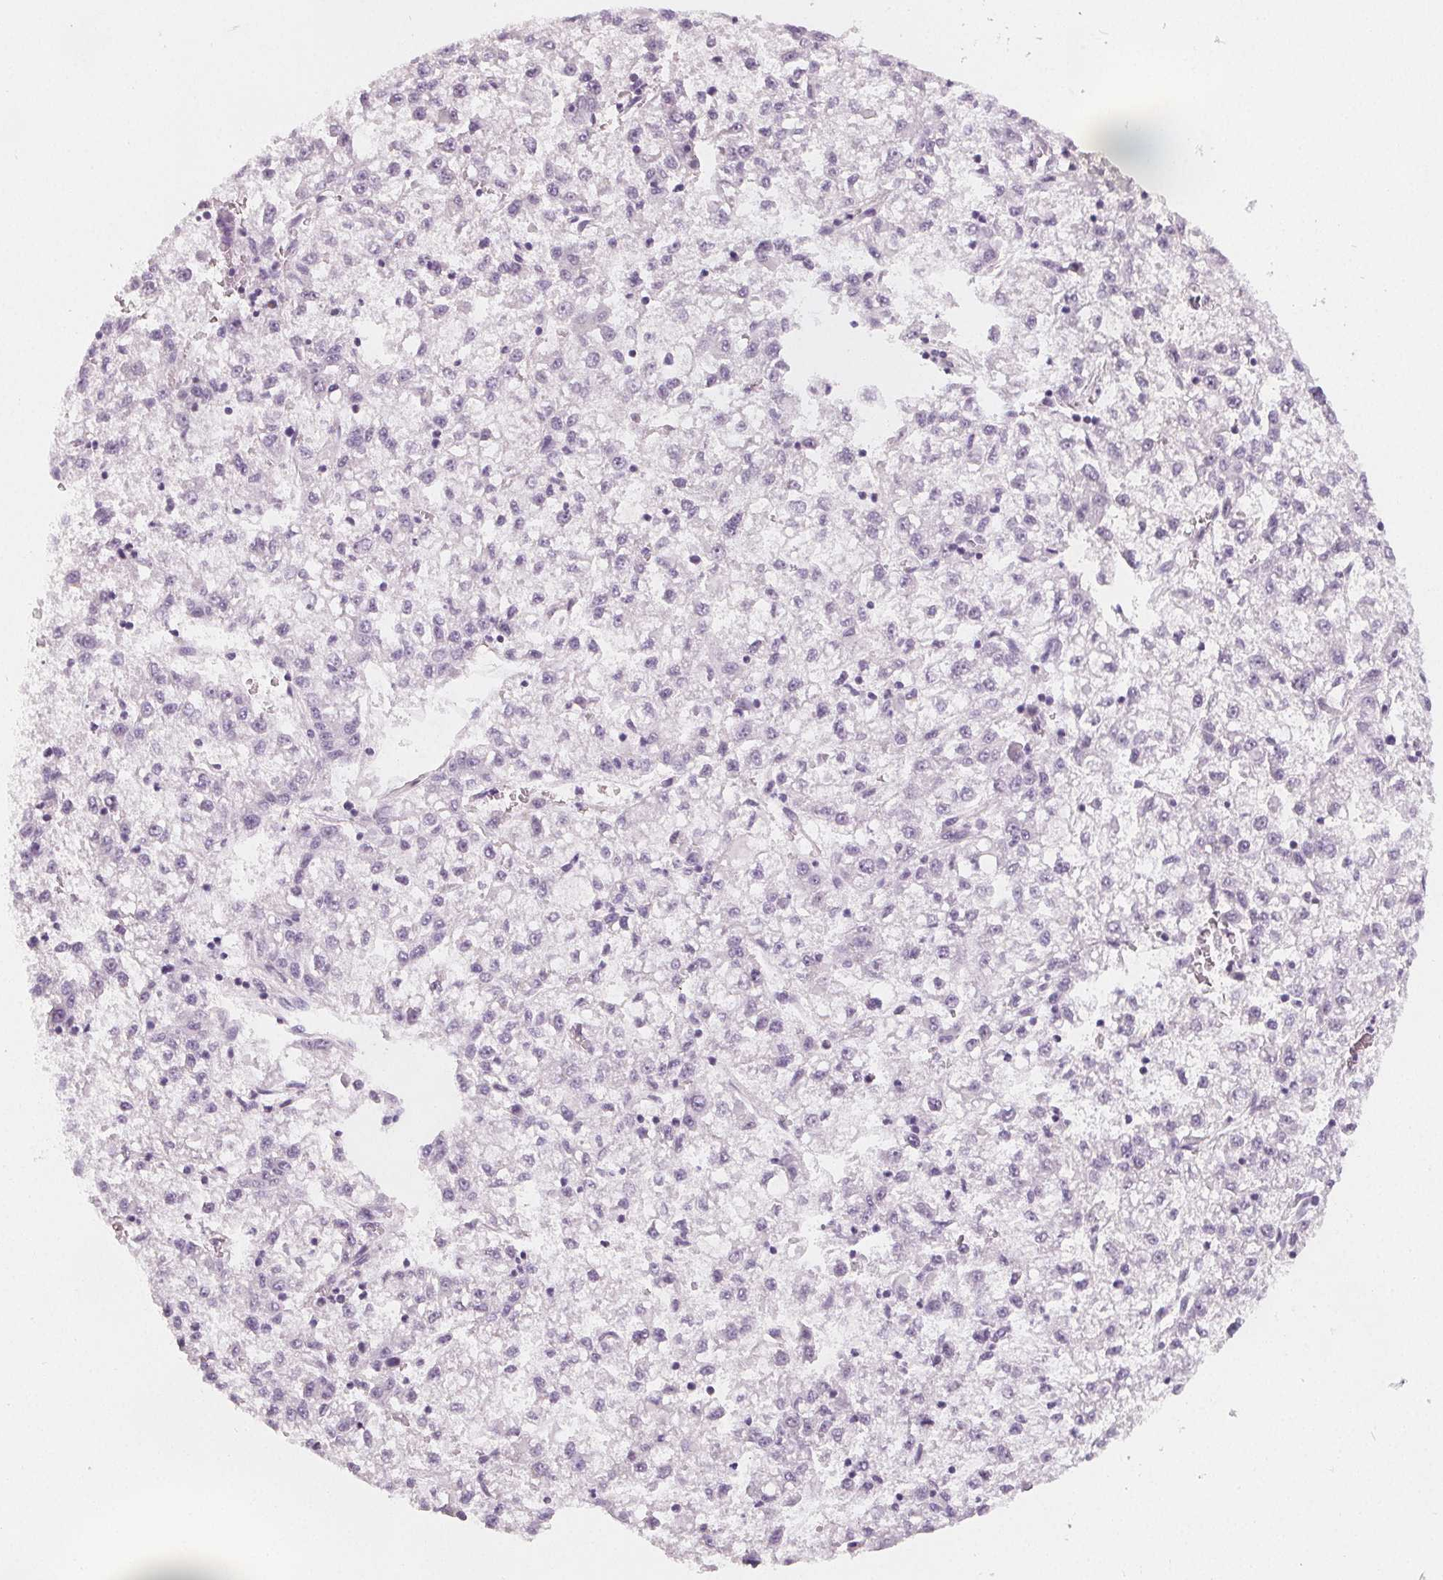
{"staining": {"intensity": "negative", "quantity": "none", "location": "none"}, "tissue": "liver cancer", "cell_type": "Tumor cells", "image_type": "cancer", "snomed": [{"axis": "morphology", "description": "Carcinoma, Hepatocellular, NOS"}, {"axis": "topography", "description": "Liver"}], "caption": "This photomicrograph is of hepatocellular carcinoma (liver) stained with immunohistochemistry to label a protein in brown with the nuclei are counter-stained blue. There is no staining in tumor cells.", "gene": "SLC5A12", "patient": {"sex": "male", "age": 40}}